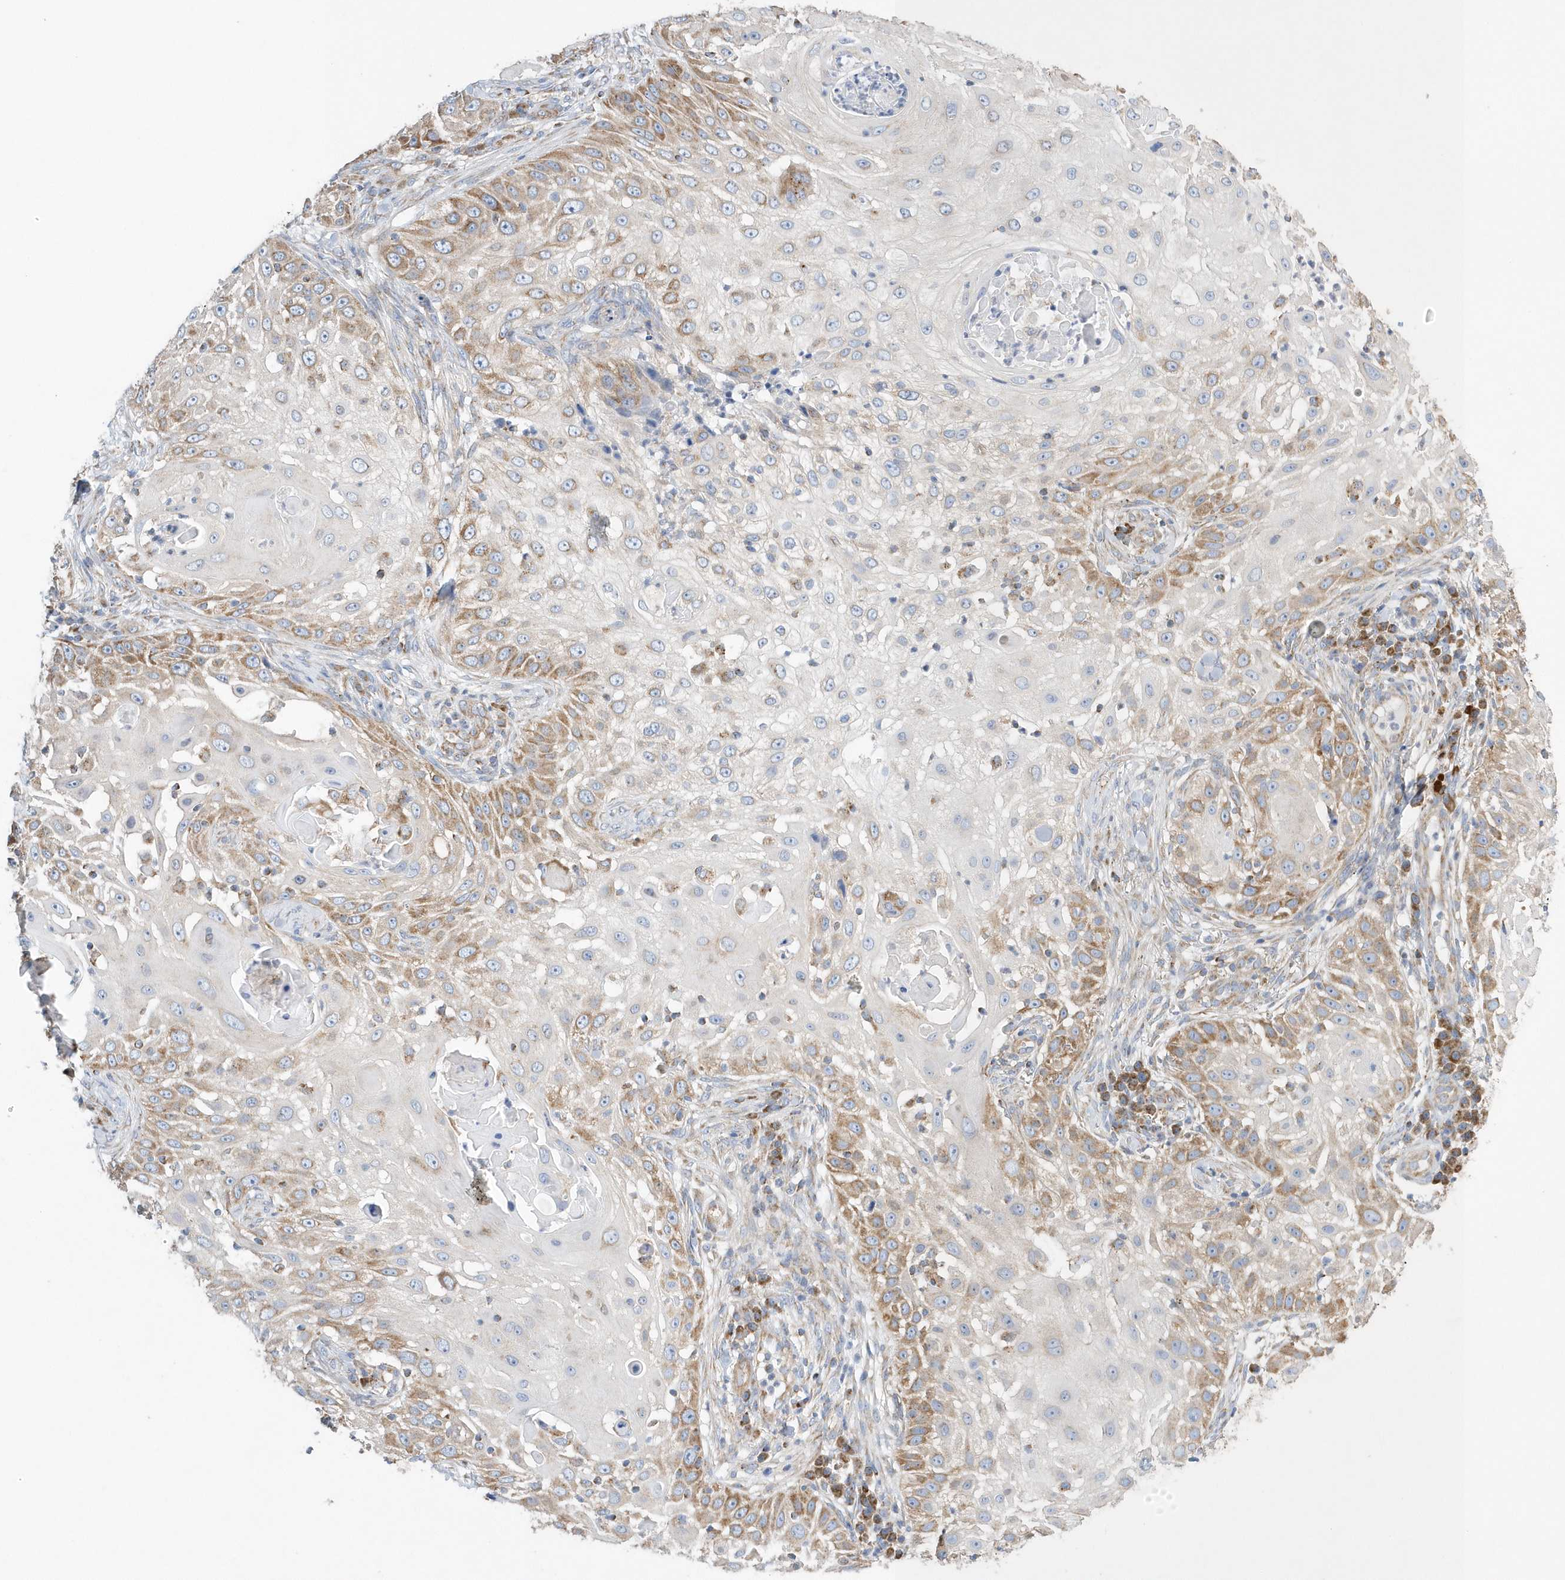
{"staining": {"intensity": "moderate", "quantity": ">75%", "location": "cytoplasmic/membranous"}, "tissue": "skin cancer", "cell_type": "Tumor cells", "image_type": "cancer", "snomed": [{"axis": "morphology", "description": "Squamous cell carcinoma, NOS"}, {"axis": "topography", "description": "Skin"}], "caption": "Protein staining displays moderate cytoplasmic/membranous staining in approximately >75% of tumor cells in squamous cell carcinoma (skin).", "gene": "SPATA5", "patient": {"sex": "female", "age": 44}}